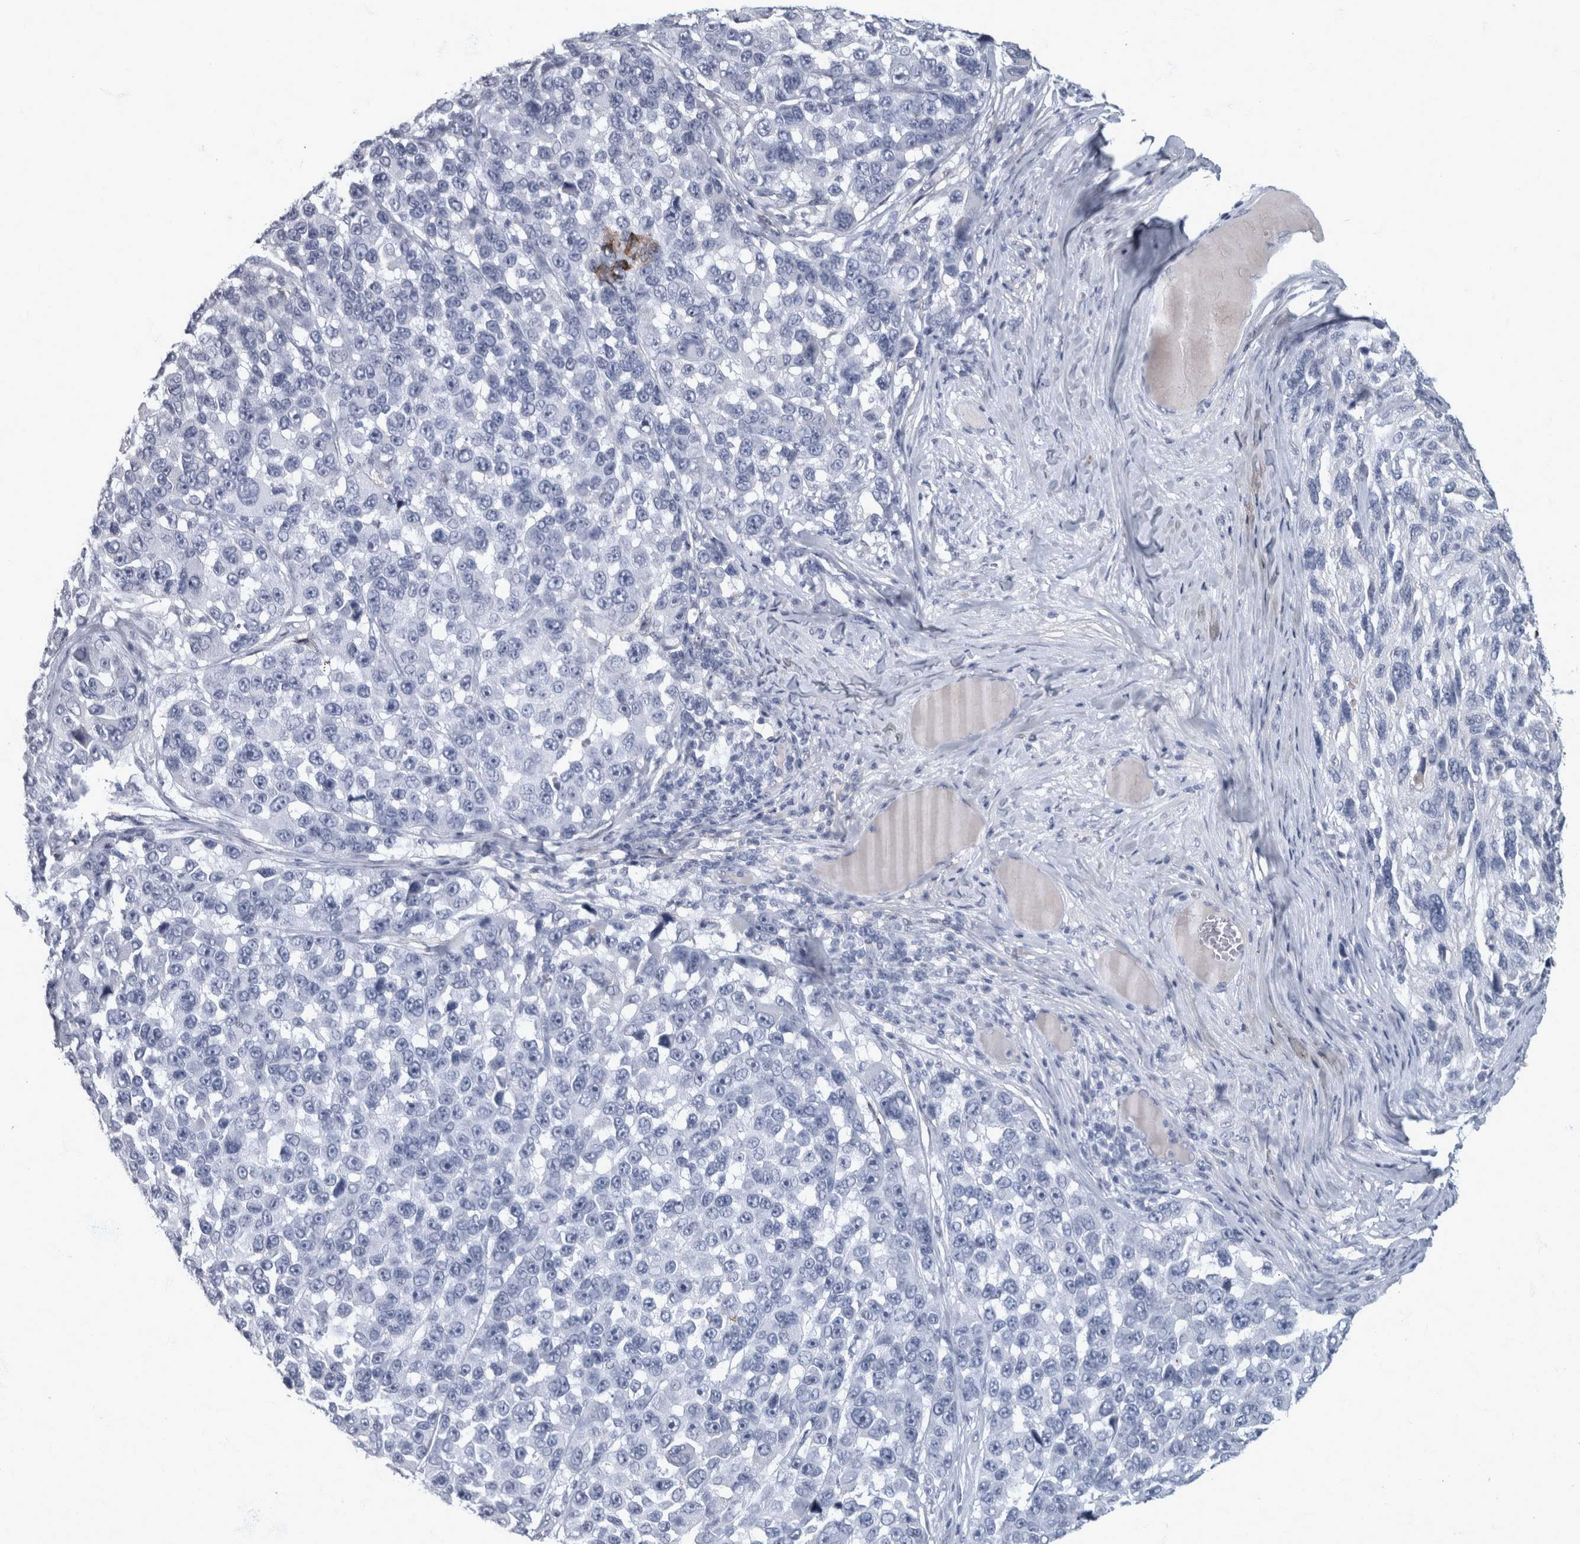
{"staining": {"intensity": "negative", "quantity": "none", "location": "none"}, "tissue": "melanoma", "cell_type": "Tumor cells", "image_type": "cancer", "snomed": [{"axis": "morphology", "description": "Malignant melanoma, NOS"}, {"axis": "topography", "description": "Skin"}], "caption": "The immunohistochemistry photomicrograph has no significant expression in tumor cells of malignant melanoma tissue.", "gene": "DSG2", "patient": {"sex": "male", "age": 53}}